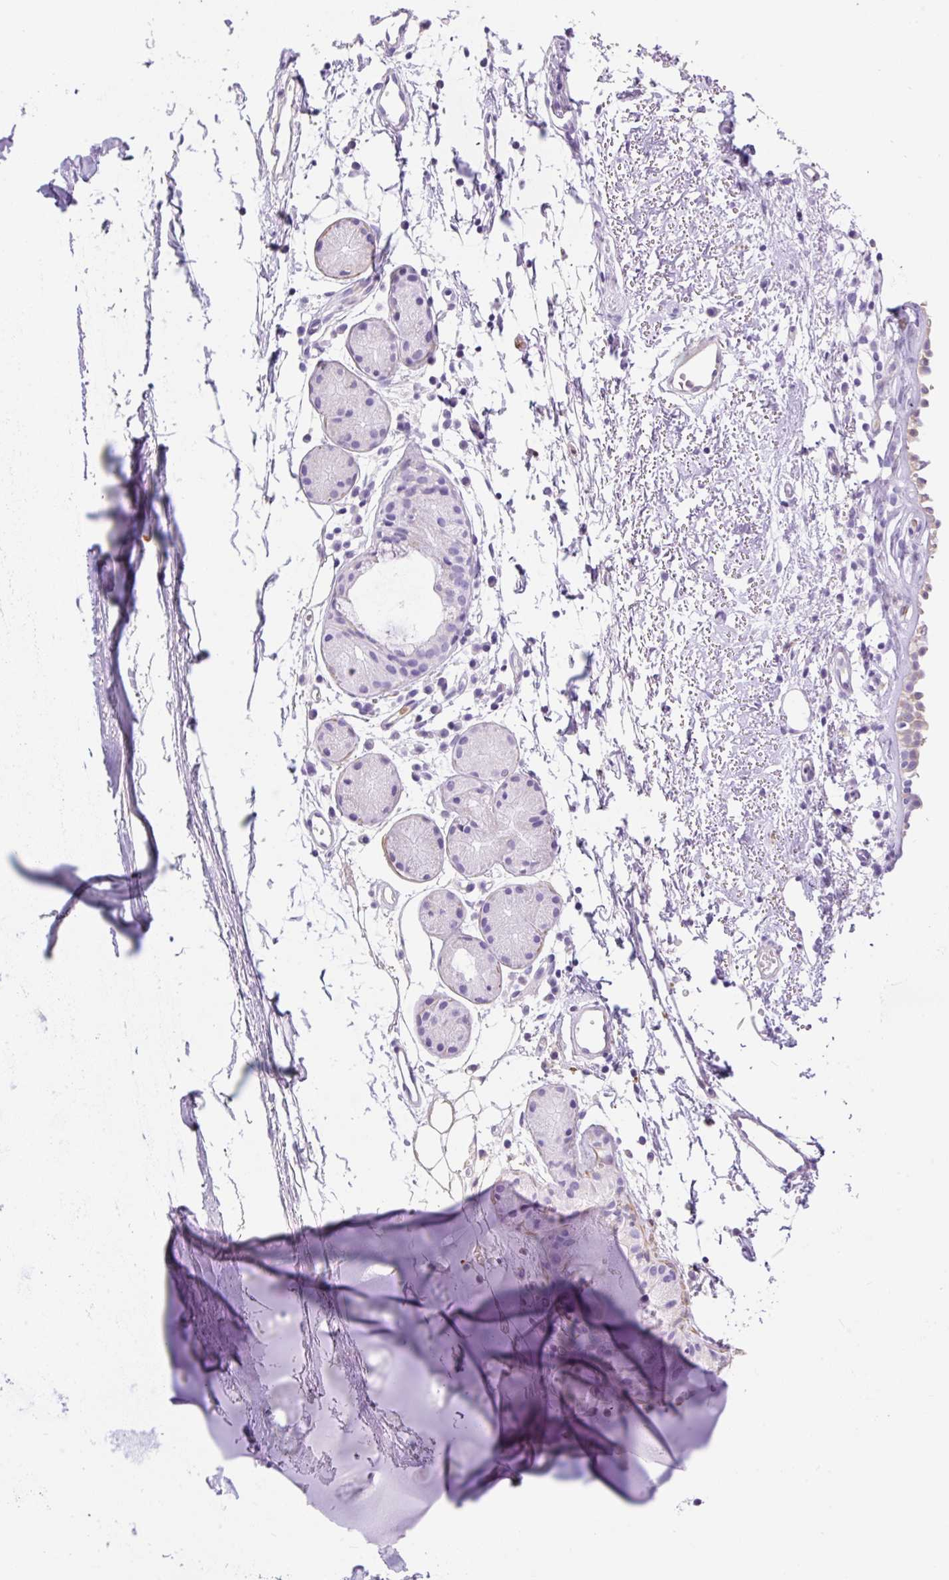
{"staining": {"intensity": "negative", "quantity": "none", "location": "none"}, "tissue": "adipose tissue", "cell_type": "Adipocytes", "image_type": "normal", "snomed": [{"axis": "morphology", "description": "Normal tissue, NOS"}, {"axis": "topography", "description": "Cartilage tissue"}, {"axis": "topography", "description": "Nasopharynx"}], "caption": "The micrograph displays no staining of adipocytes in unremarkable adipose tissue.", "gene": "TDRD15", "patient": {"sex": "male", "age": 56}}